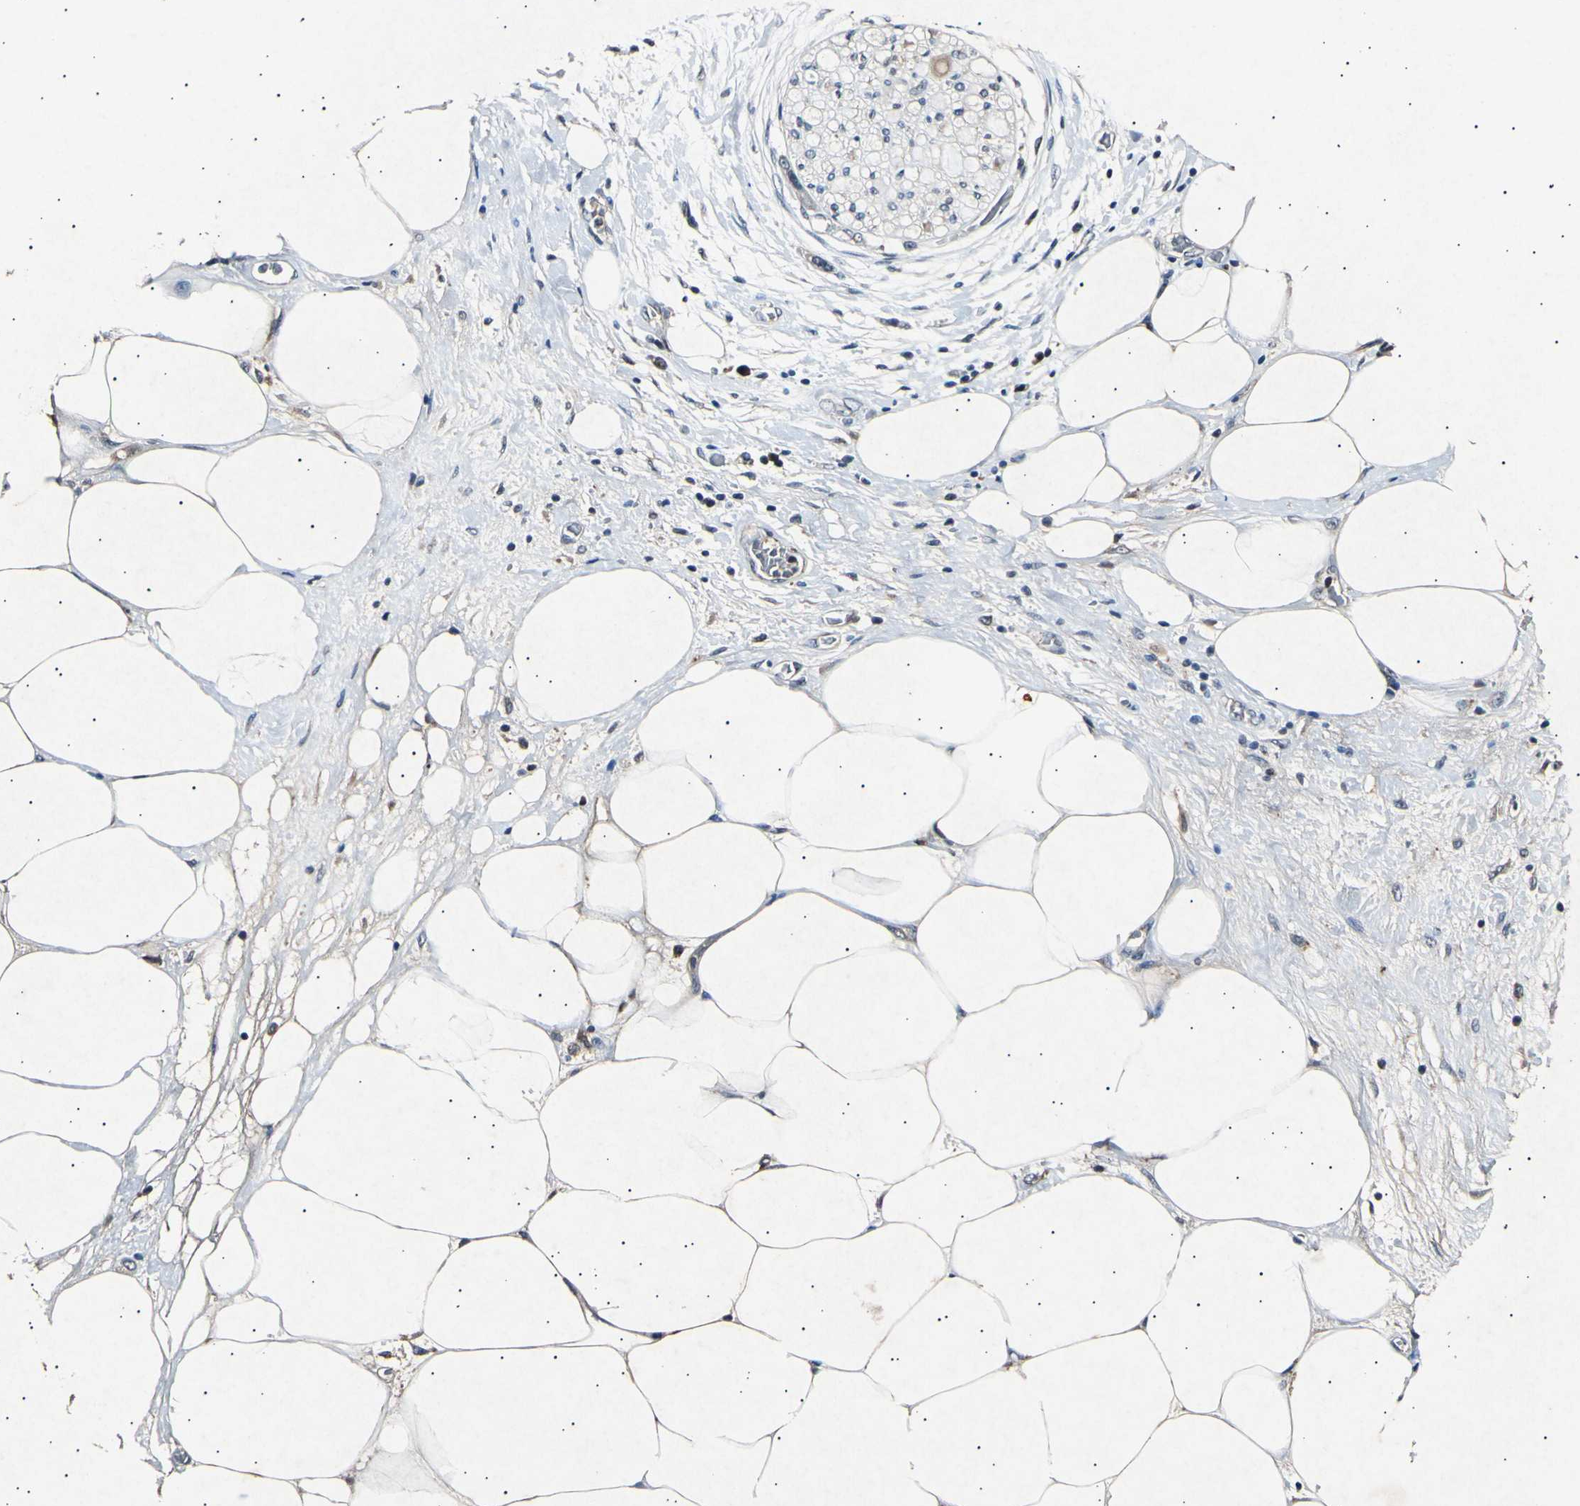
{"staining": {"intensity": "negative", "quantity": "none", "location": "none"}, "tissue": "pancreatic cancer", "cell_type": "Tumor cells", "image_type": "cancer", "snomed": [{"axis": "morphology", "description": "Adenocarcinoma, NOS"}, {"axis": "topography", "description": "Pancreas"}], "caption": "There is no significant expression in tumor cells of adenocarcinoma (pancreatic).", "gene": "ADCY3", "patient": {"sex": "male", "age": 70}}